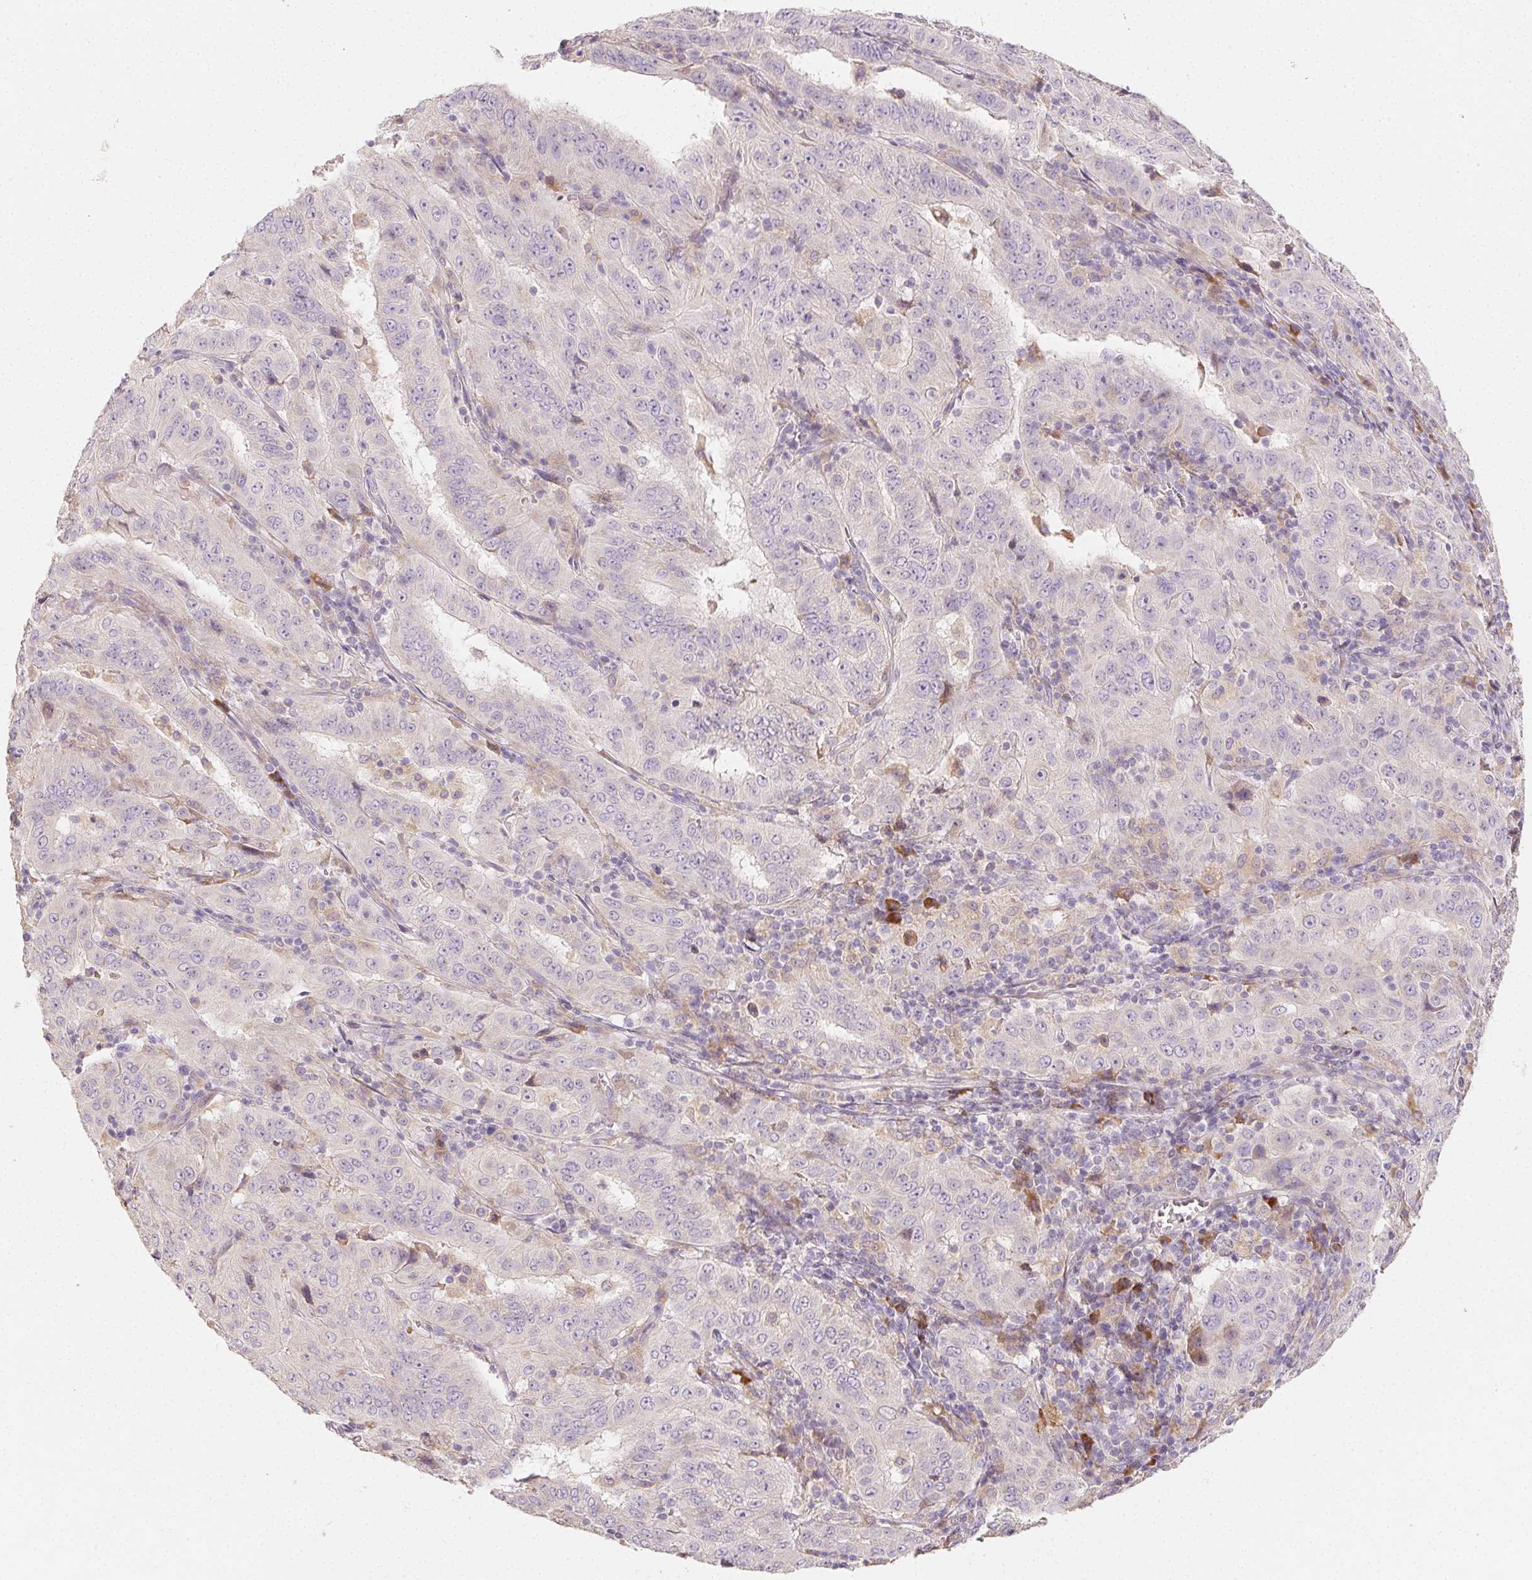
{"staining": {"intensity": "negative", "quantity": "none", "location": "none"}, "tissue": "pancreatic cancer", "cell_type": "Tumor cells", "image_type": "cancer", "snomed": [{"axis": "morphology", "description": "Adenocarcinoma, NOS"}, {"axis": "topography", "description": "Pancreas"}], "caption": "This is an immunohistochemistry micrograph of pancreatic adenocarcinoma. There is no staining in tumor cells.", "gene": "ACVR1B", "patient": {"sex": "male", "age": 63}}